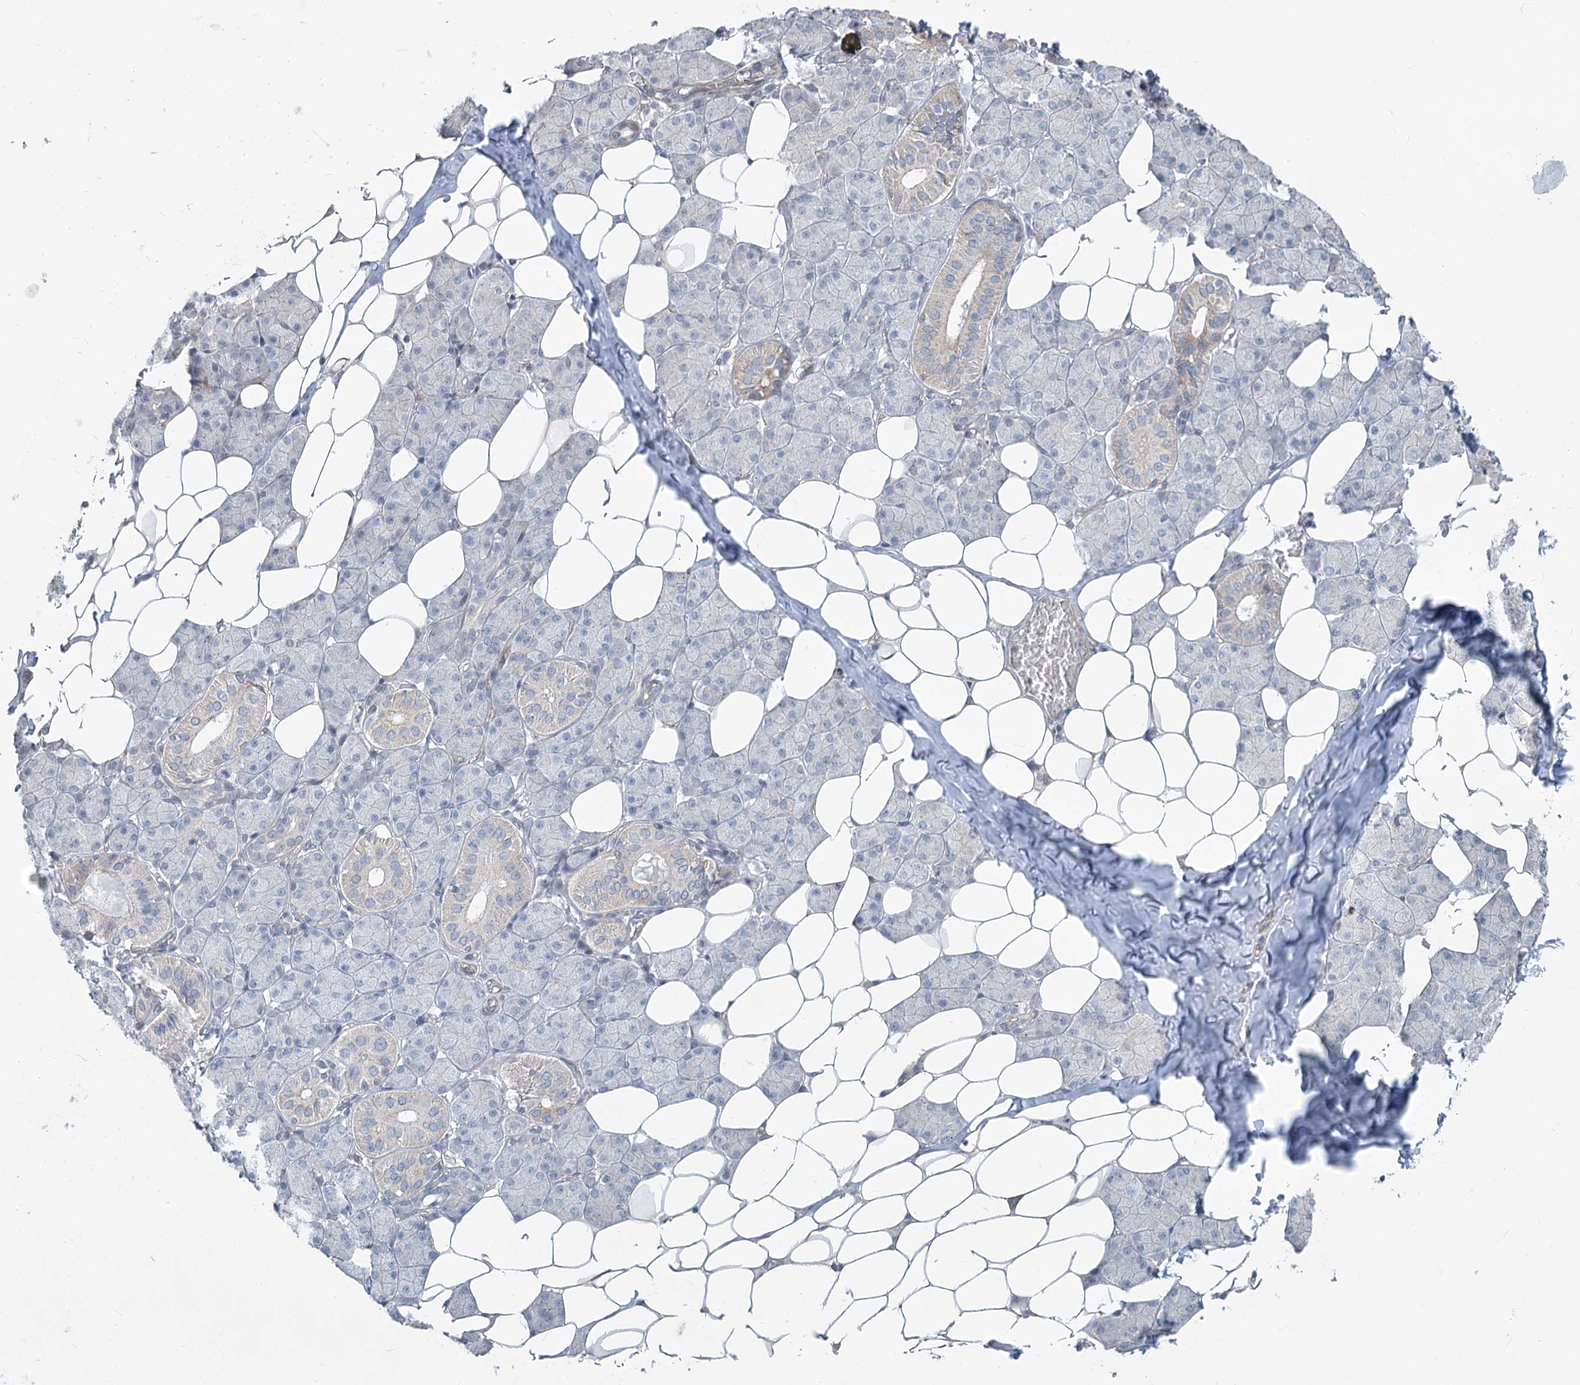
{"staining": {"intensity": "weak", "quantity": "<25%", "location": "cytoplasmic/membranous,nuclear"}, "tissue": "salivary gland", "cell_type": "Glandular cells", "image_type": "normal", "snomed": [{"axis": "morphology", "description": "Normal tissue, NOS"}, {"axis": "topography", "description": "Salivary gland"}], "caption": "Immunohistochemistry (IHC) of normal salivary gland shows no staining in glandular cells.", "gene": "ABITRAM", "patient": {"sex": "female", "age": 33}}